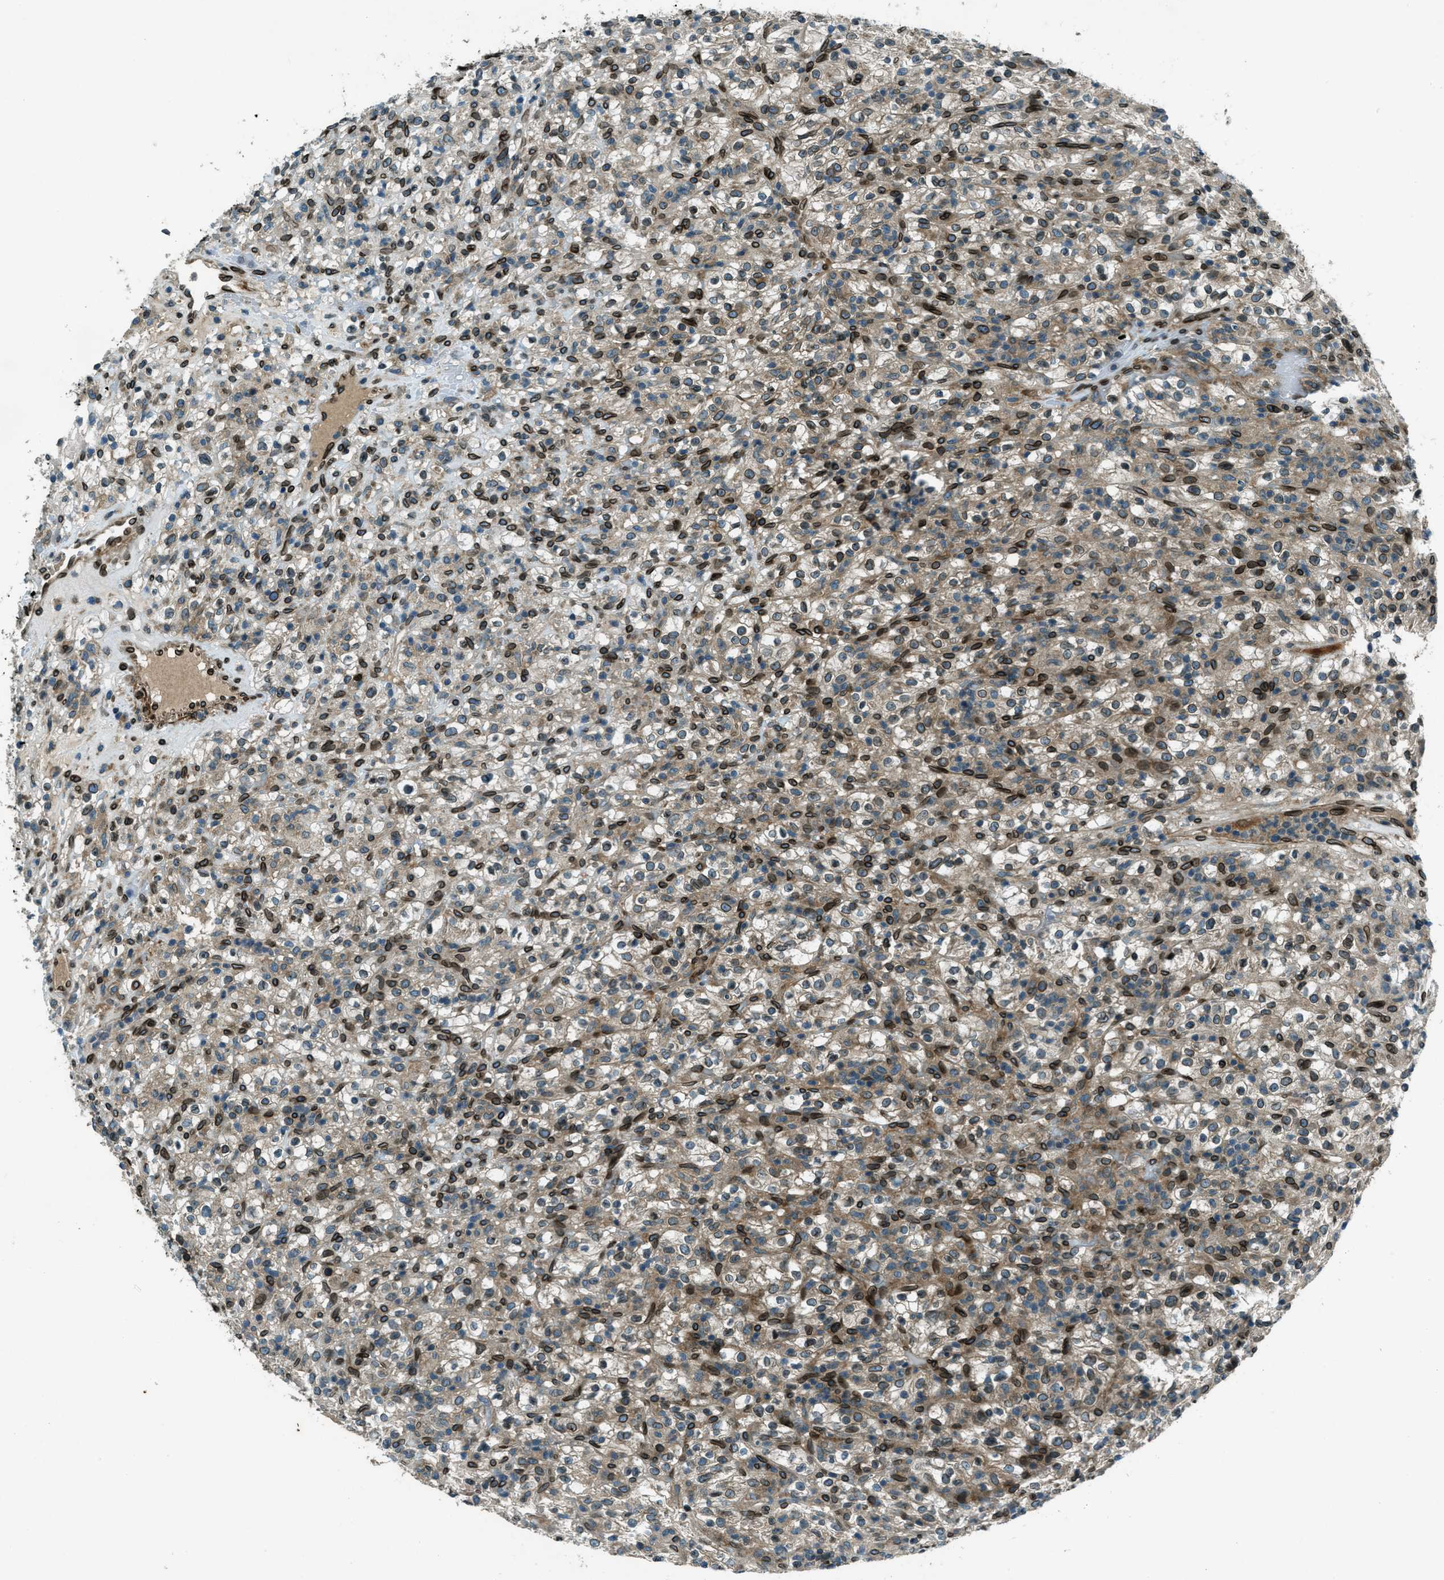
{"staining": {"intensity": "strong", "quantity": "25%-75%", "location": "cytoplasmic/membranous,nuclear"}, "tissue": "renal cancer", "cell_type": "Tumor cells", "image_type": "cancer", "snomed": [{"axis": "morphology", "description": "Normal tissue, NOS"}, {"axis": "morphology", "description": "Adenocarcinoma, NOS"}, {"axis": "topography", "description": "Kidney"}], "caption": "Protein expression analysis of renal cancer displays strong cytoplasmic/membranous and nuclear expression in about 25%-75% of tumor cells. (IHC, brightfield microscopy, high magnification).", "gene": "LEMD2", "patient": {"sex": "female", "age": 72}}